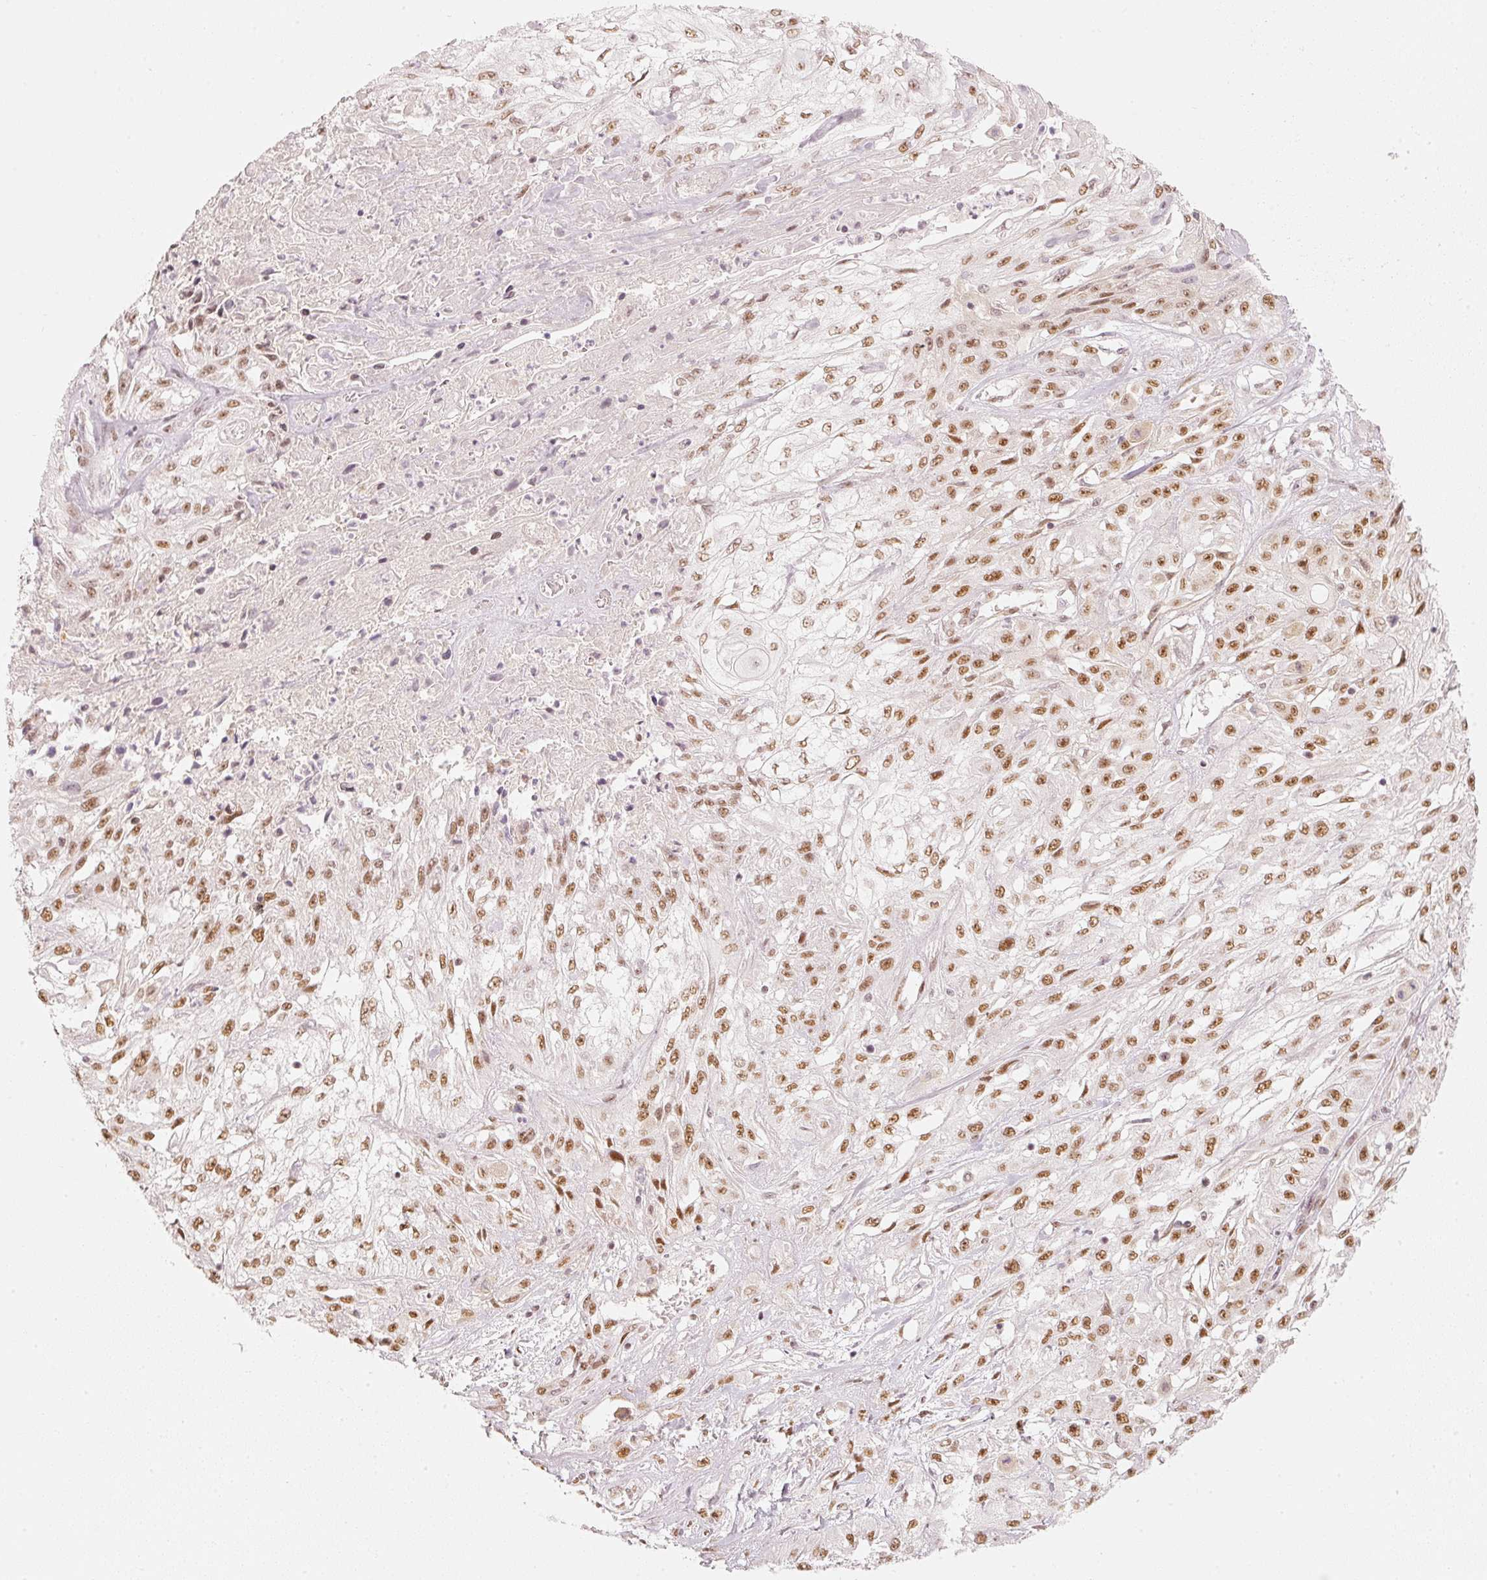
{"staining": {"intensity": "moderate", "quantity": ">75%", "location": "nuclear"}, "tissue": "skin cancer", "cell_type": "Tumor cells", "image_type": "cancer", "snomed": [{"axis": "morphology", "description": "Squamous cell carcinoma, NOS"}, {"axis": "morphology", "description": "Squamous cell carcinoma, metastatic, NOS"}, {"axis": "topography", "description": "Skin"}, {"axis": "topography", "description": "Lymph node"}], "caption": "Protein staining of skin cancer (metastatic squamous cell carcinoma) tissue exhibits moderate nuclear positivity in about >75% of tumor cells.", "gene": "PPP1R10", "patient": {"sex": "male", "age": 75}}